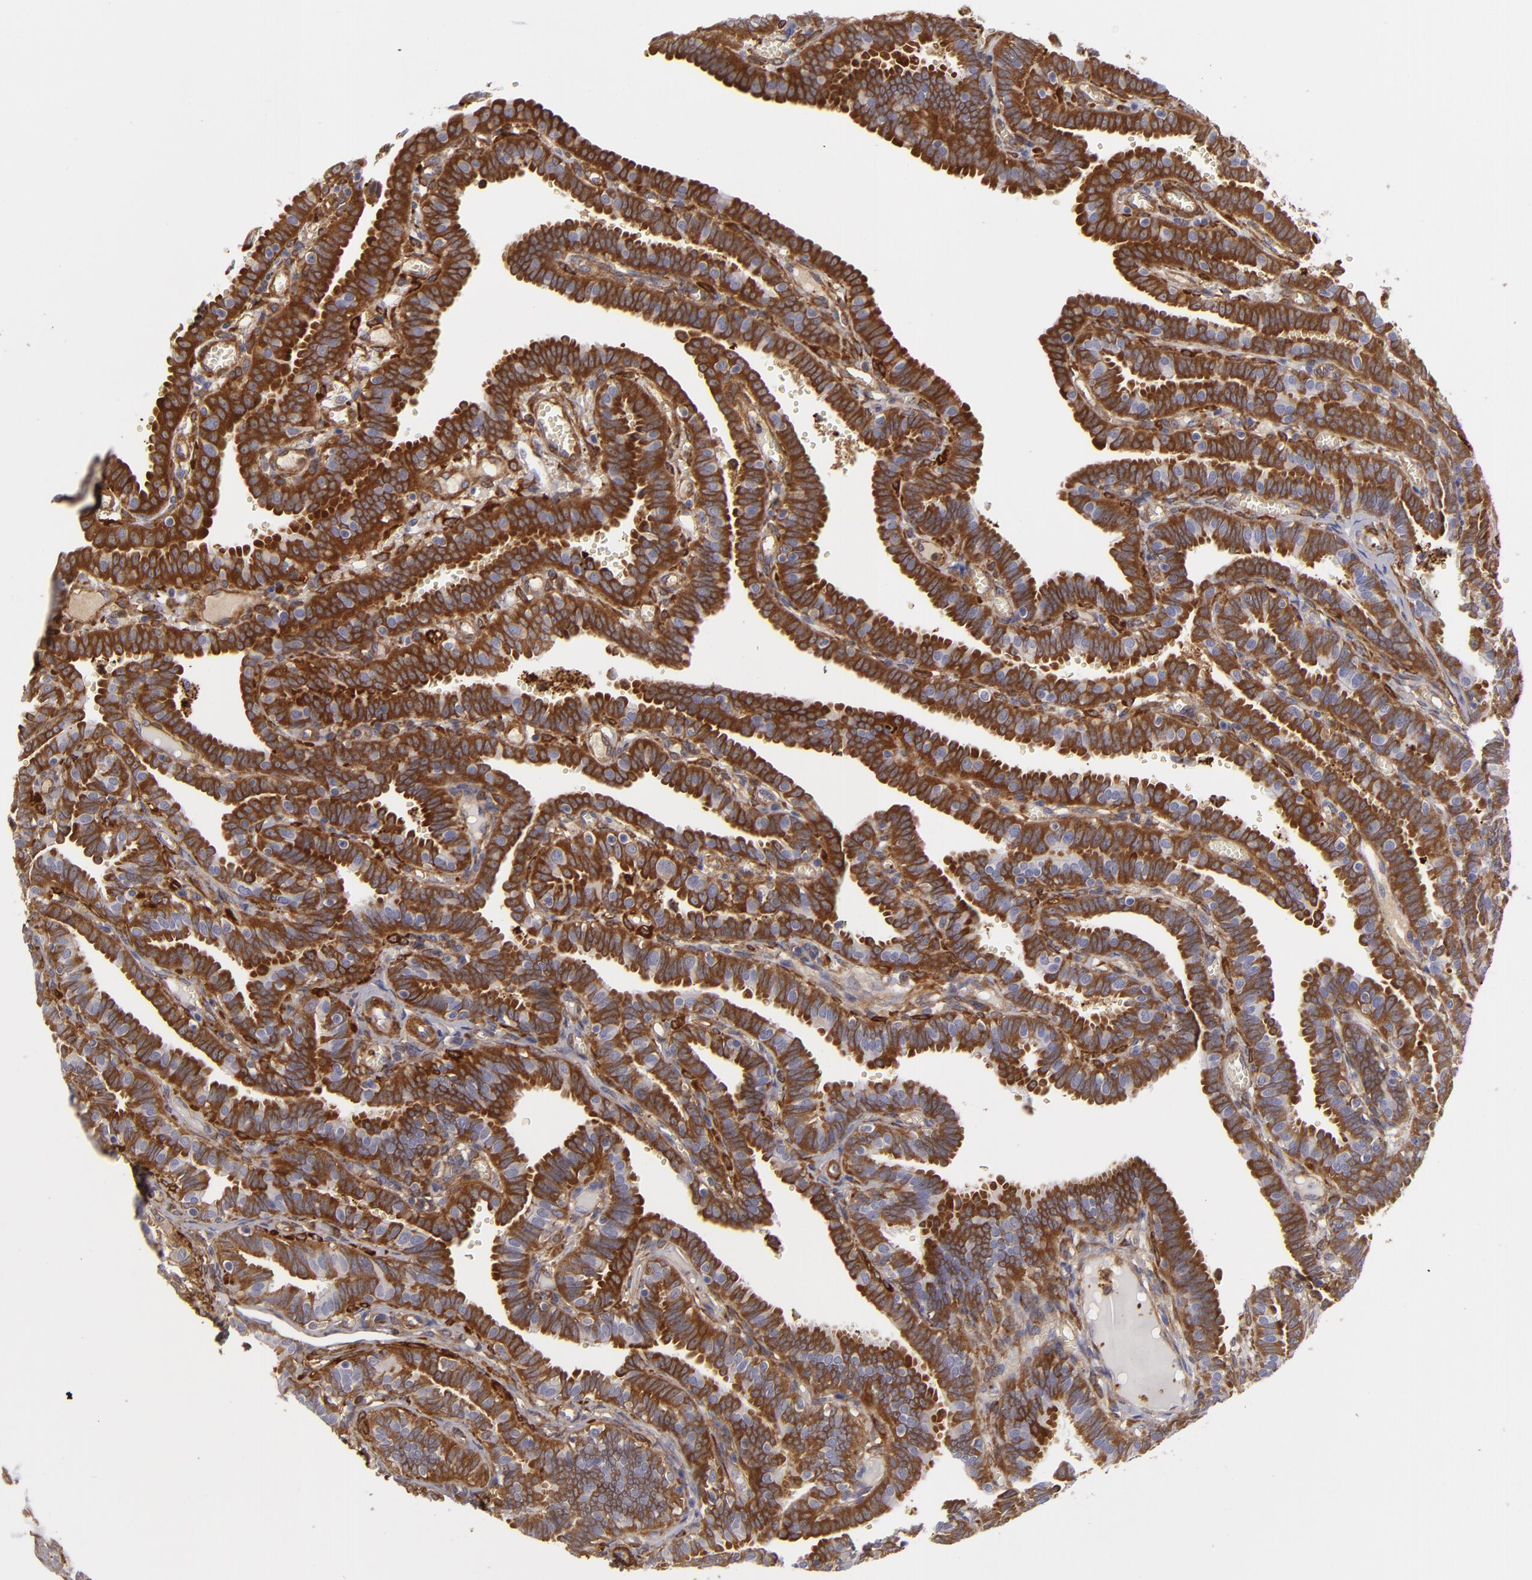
{"staining": {"intensity": "strong", "quantity": "25%-75%", "location": "cytoplasmic/membranous"}, "tissue": "fallopian tube", "cell_type": "Glandular cells", "image_type": "normal", "snomed": [{"axis": "morphology", "description": "Normal tissue, NOS"}, {"axis": "topography", "description": "Fallopian tube"}], "caption": "Strong cytoplasmic/membranous protein expression is appreciated in about 25%-75% of glandular cells in fallopian tube. (DAB IHC, brown staining for protein, blue staining for nuclei).", "gene": "VCL", "patient": {"sex": "female", "age": 29}}